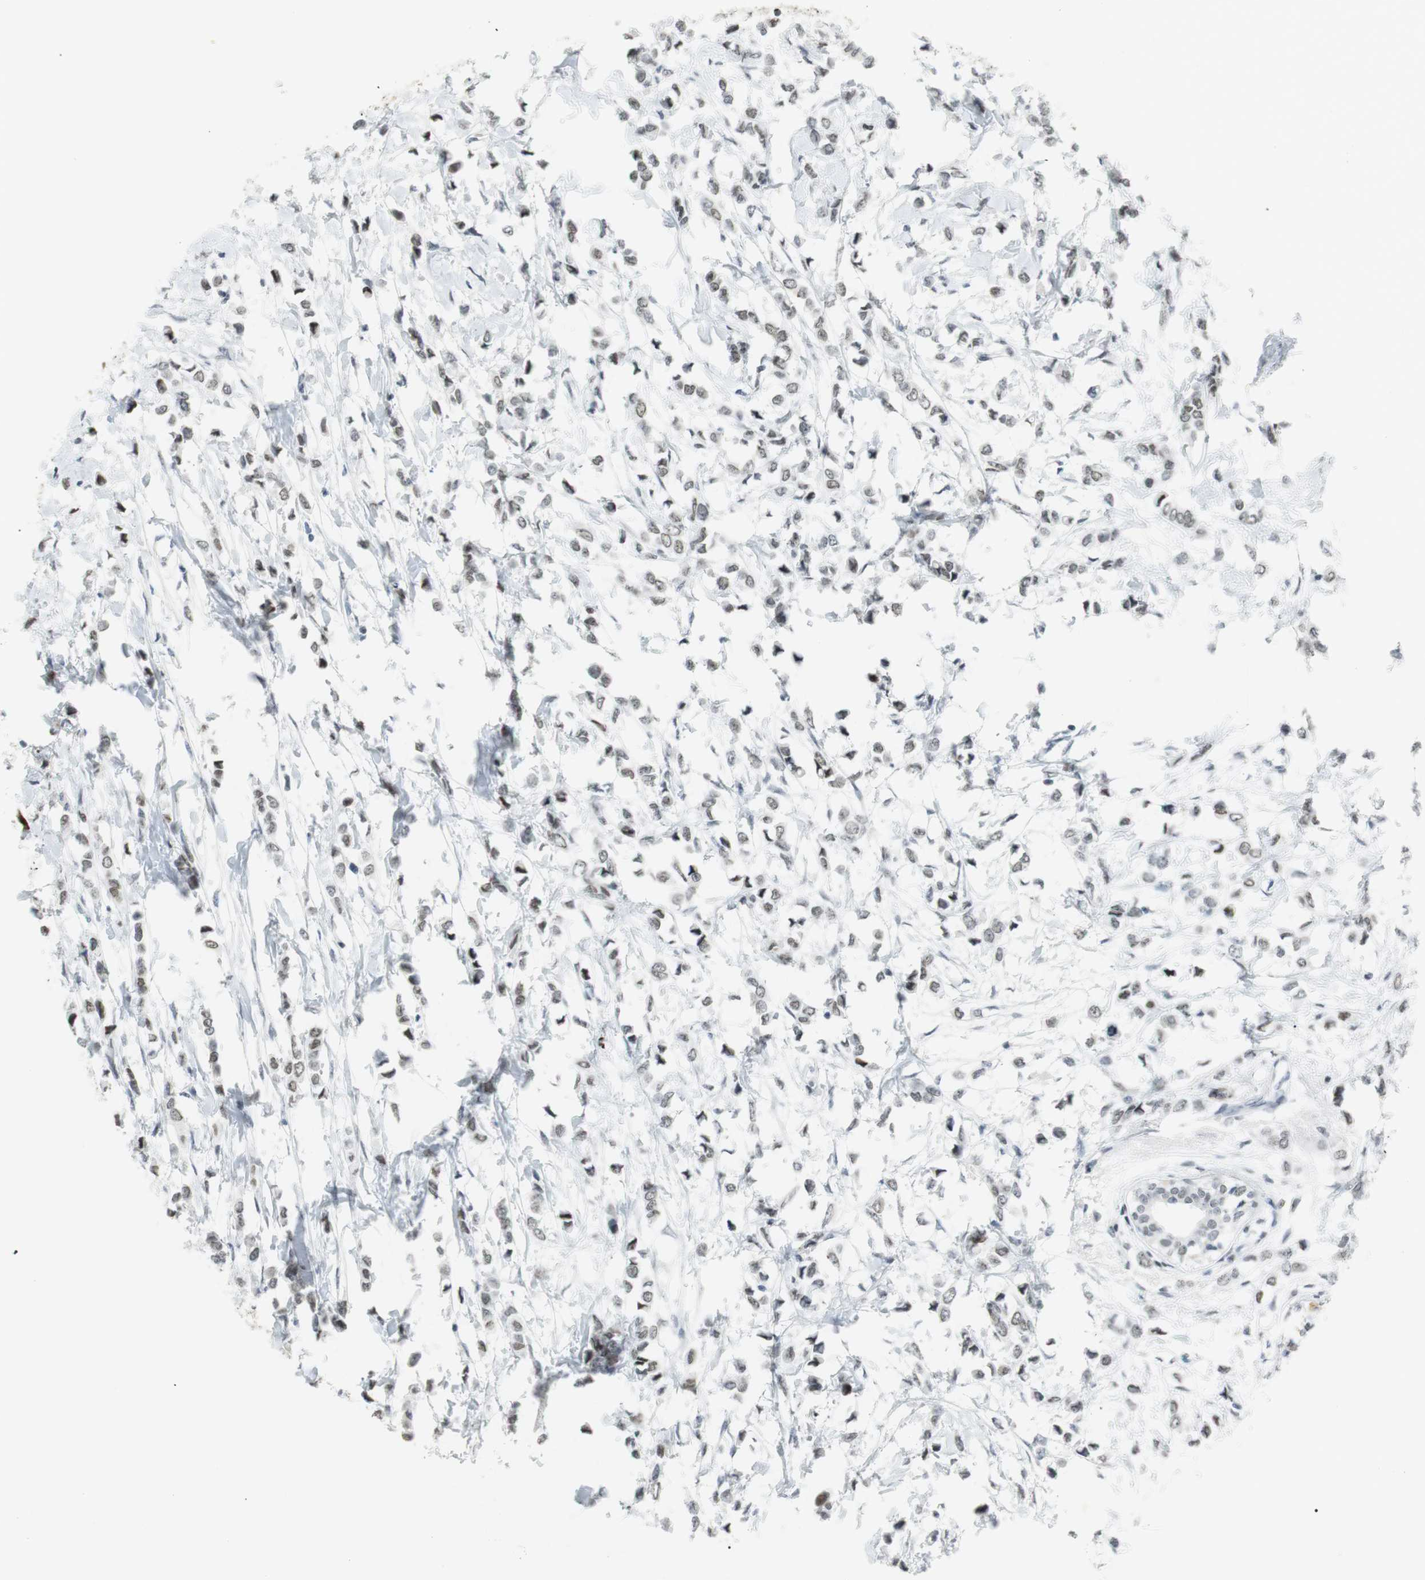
{"staining": {"intensity": "weak", "quantity": ">75%", "location": "nuclear"}, "tissue": "breast cancer", "cell_type": "Tumor cells", "image_type": "cancer", "snomed": [{"axis": "morphology", "description": "Lobular carcinoma"}, {"axis": "topography", "description": "Breast"}], "caption": "A photomicrograph of breast cancer stained for a protein reveals weak nuclear brown staining in tumor cells. Using DAB (brown) and hematoxylin (blue) stains, captured at high magnification using brightfield microscopy.", "gene": "BMI1", "patient": {"sex": "female", "age": 51}}